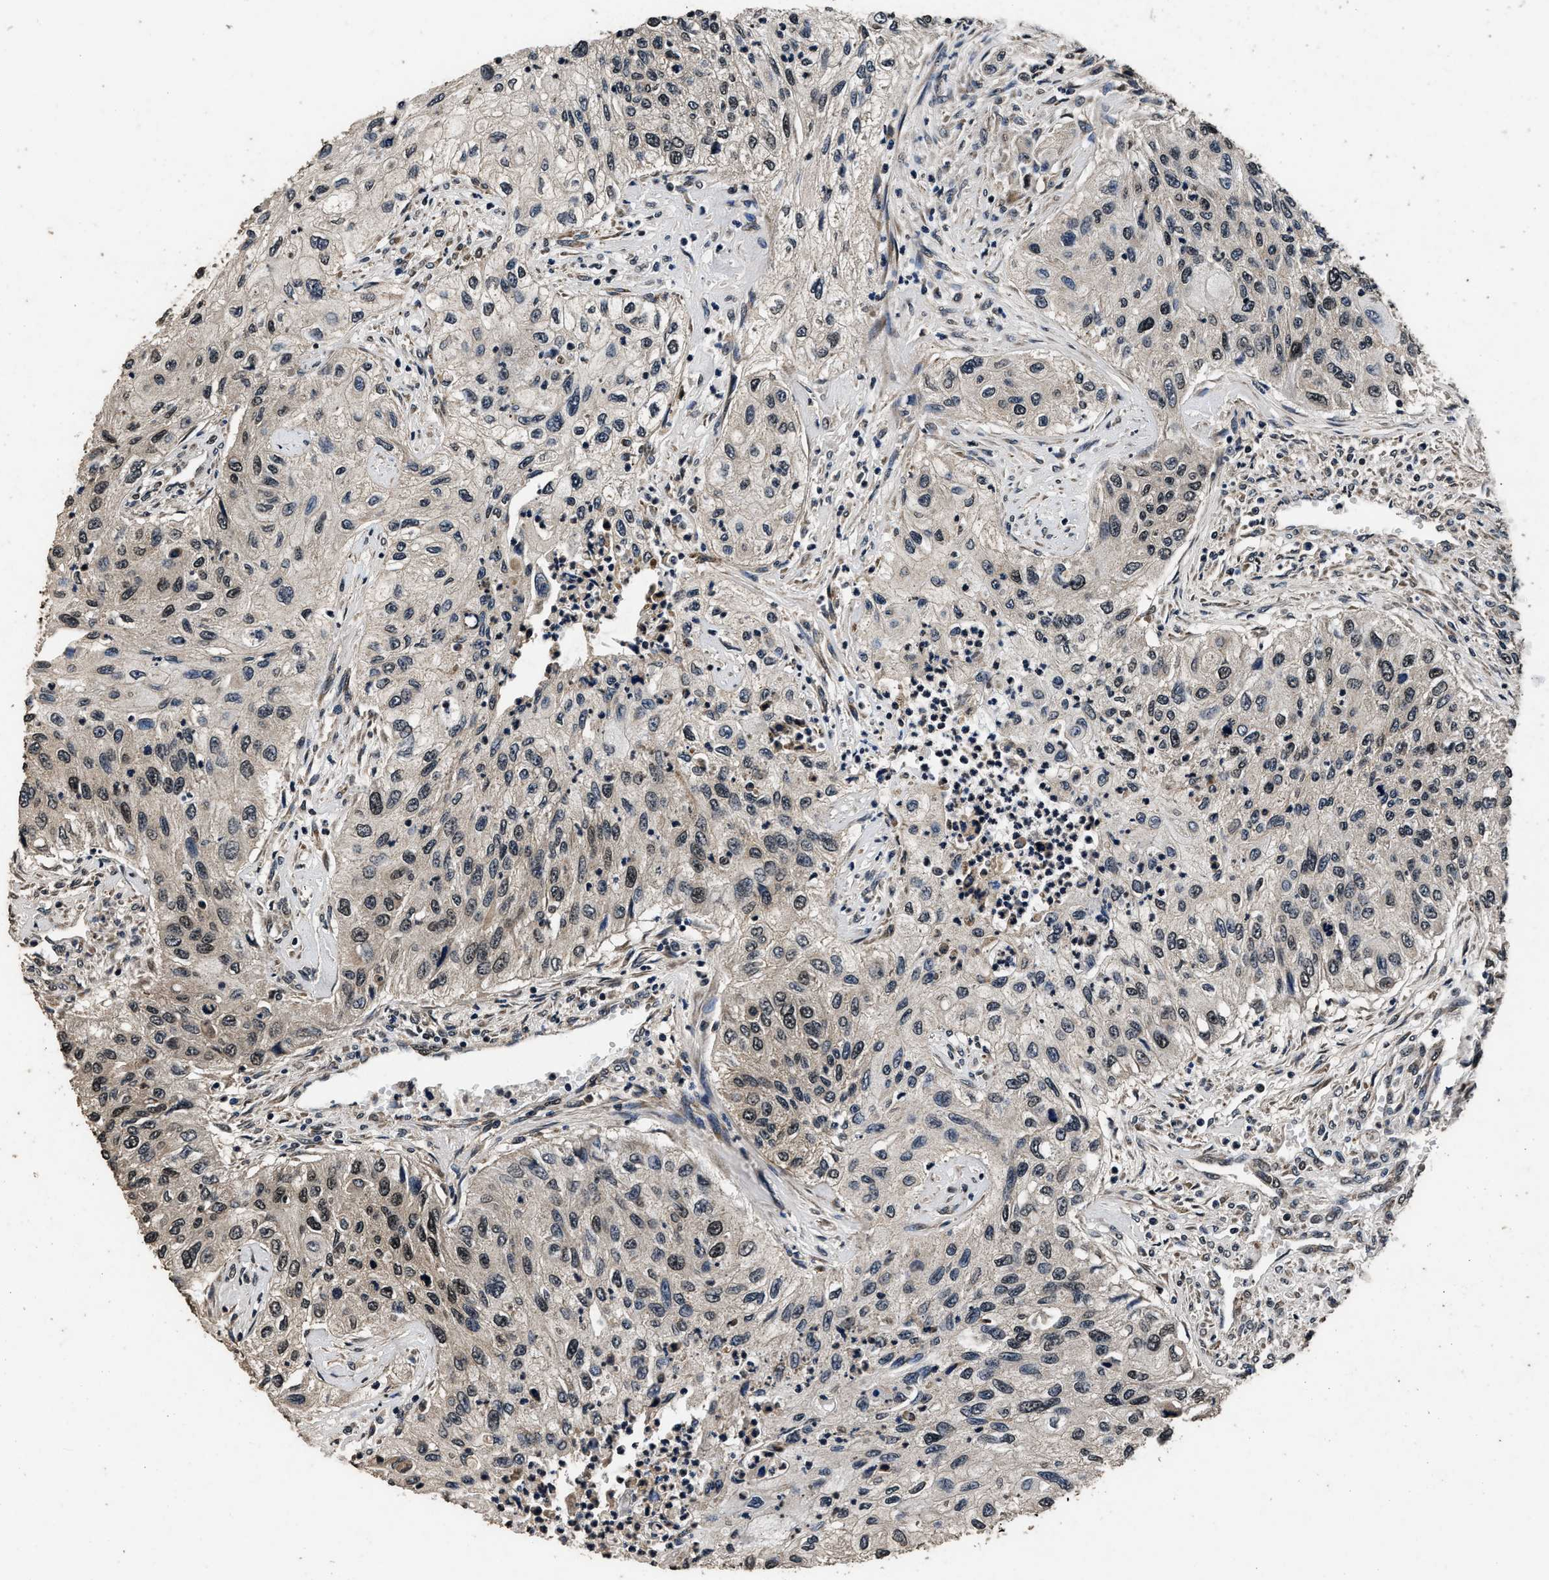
{"staining": {"intensity": "moderate", "quantity": "<25%", "location": "nuclear"}, "tissue": "urothelial cancer", "cell_type": "Tumor cells", "image_type": "cancer", "snomed": [{"axis": "morphology", "description": "Urothelial carcinoma, High grade"}, {"axis": "topography", "description": "Urinary bladder"}], "caption": "Brown immunohistochemical staining in urothelial cancer exhibits moderate nuclear expression in approximately <25% of tumor cells.", "gene": "CSTF1", "patient": {"sex": "female", "age": 60}}